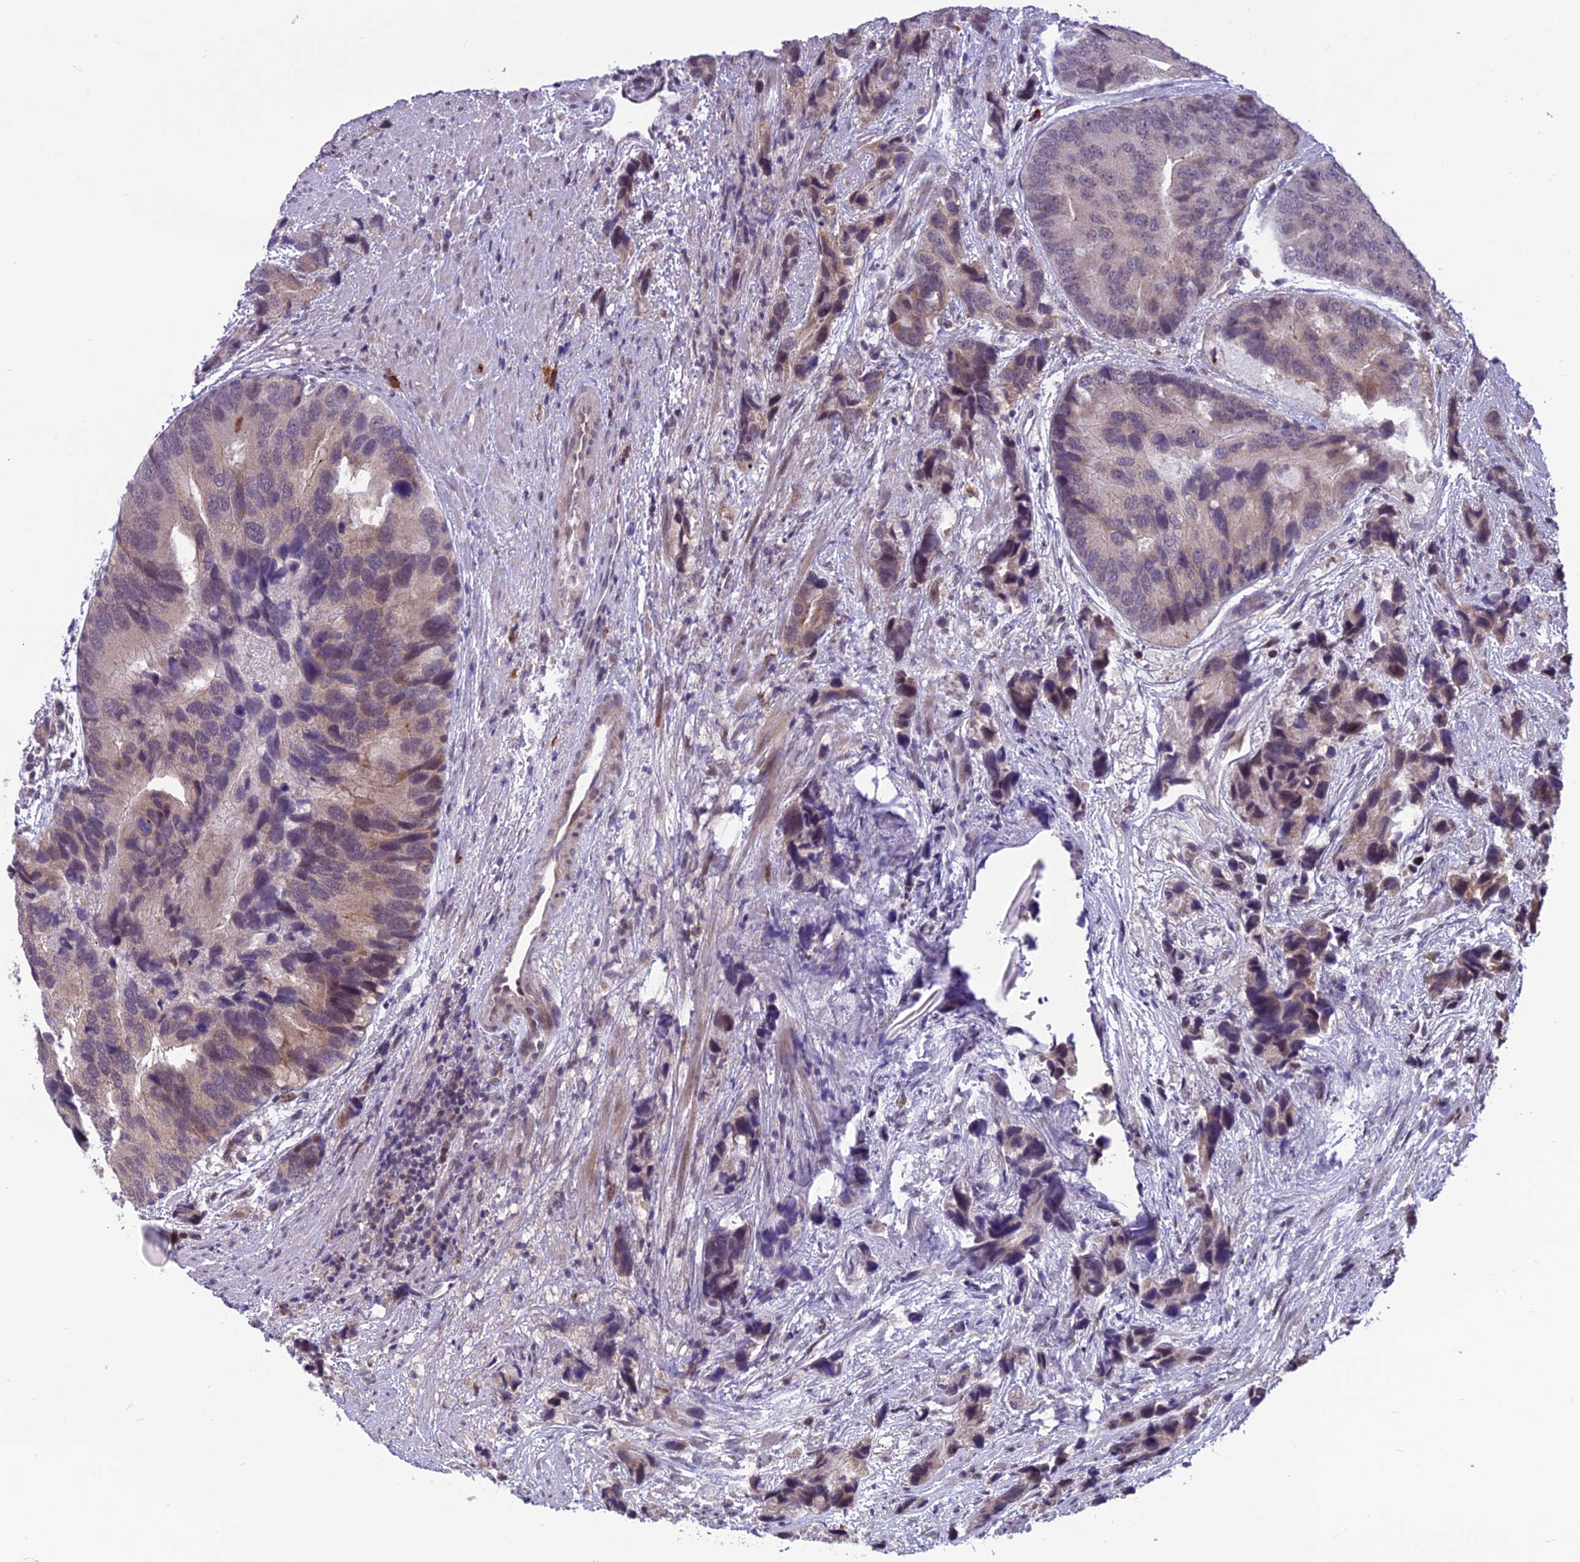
{"staining": {"intensity": "negative", "quantity": "none", "location": "none"}, "tissue": "prostate cancer", "cell_type": "Tumor cells", "image_type": "cancer", "snomed": [{"axis": "morphology", "description": "Adenocarcinoma, High grade"}, {"axis": "topography", "description": "Prostate"}], "caption": "A histopathology image of human prostate cancer (adenocarcinoma (high-grade)) is negative for staining in tumor cells. (Immunohistochemistry (ihc), brightfield microscopy, high magnification).", "gene": "FBRS", "patient": {"sex": "male", "age": 62}}